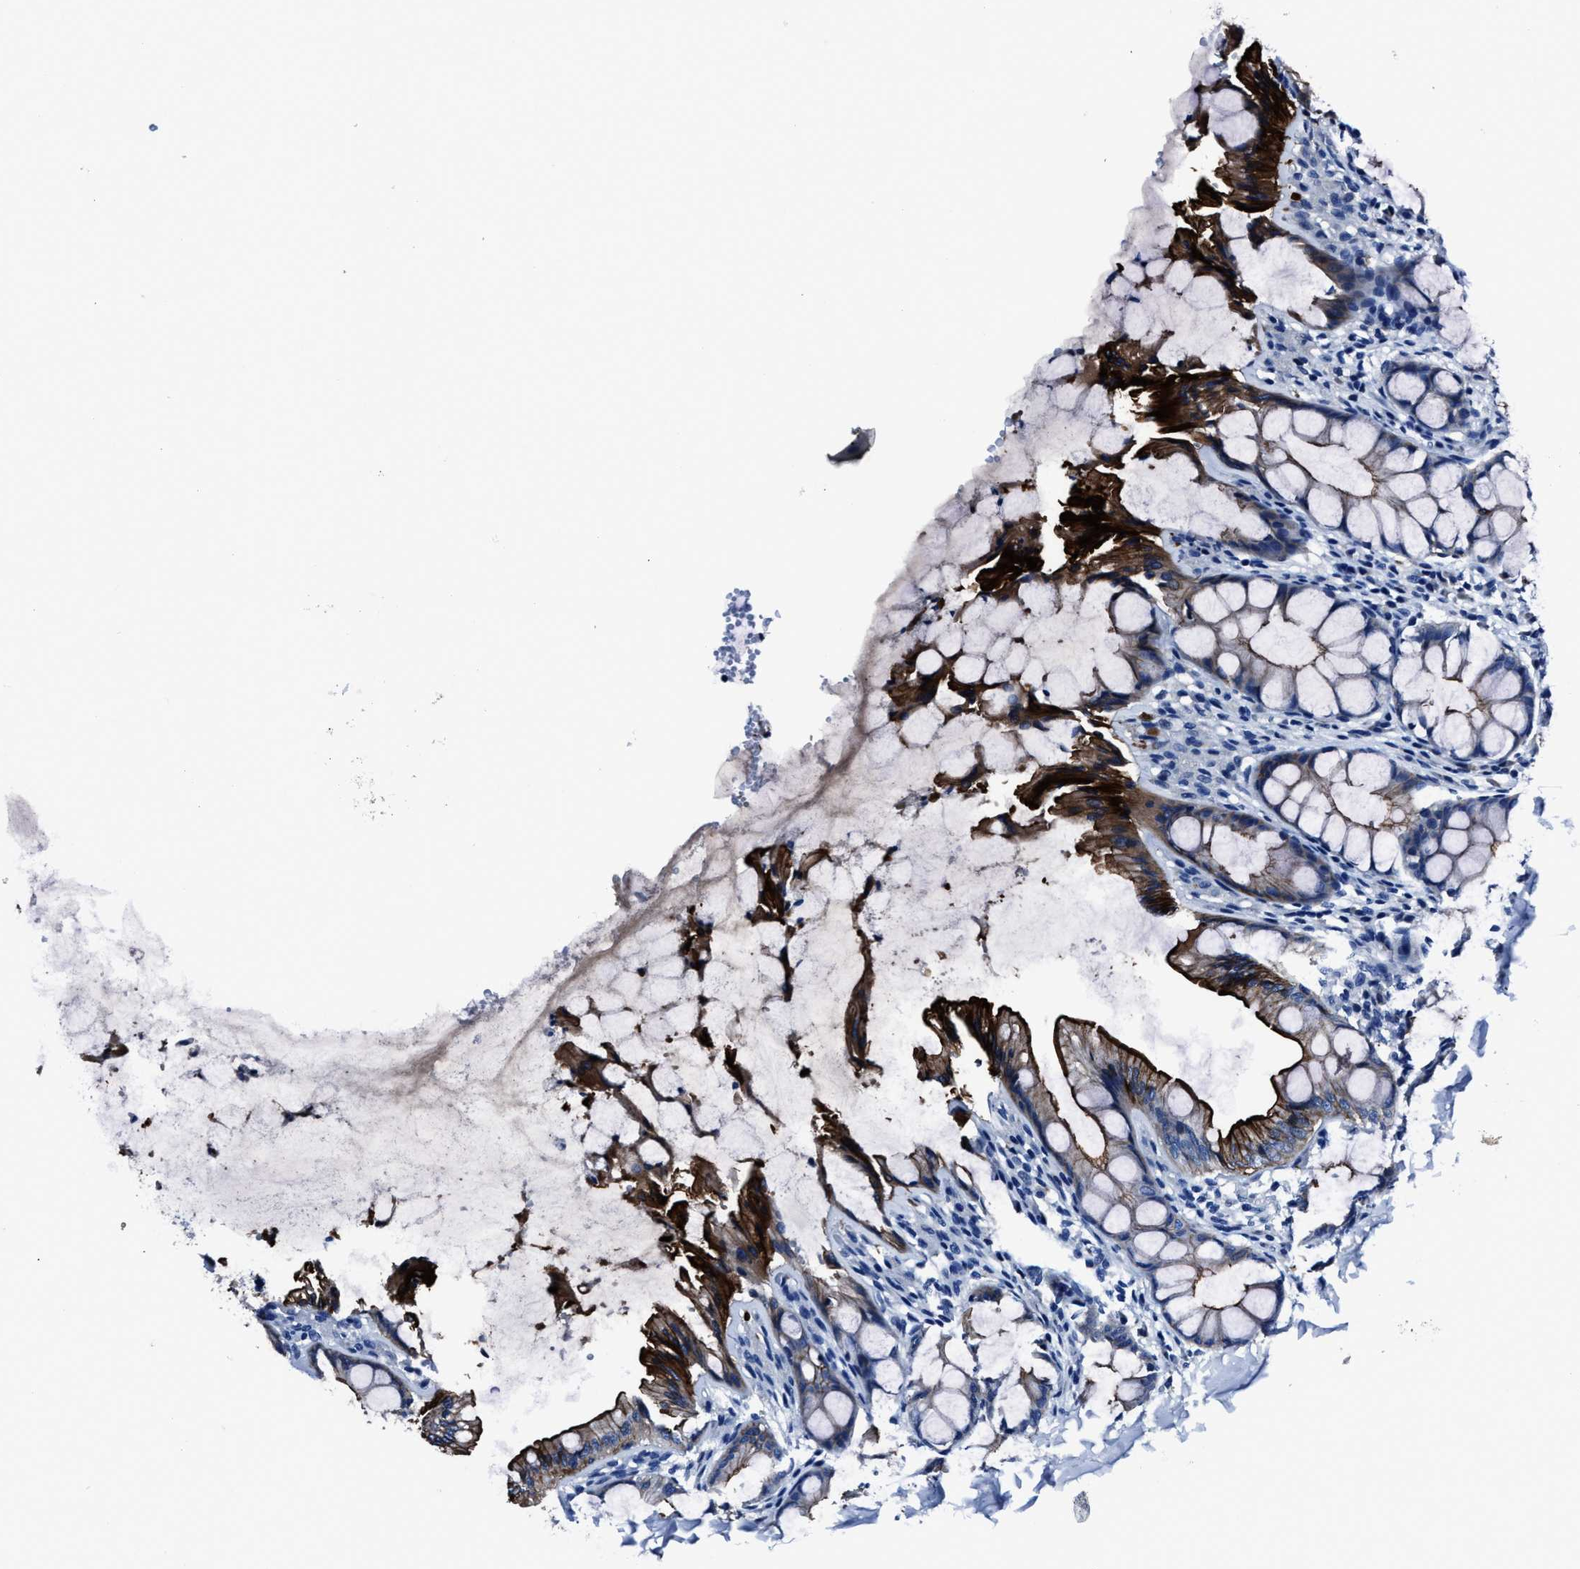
{"staining": {"intensity": "negative", "quantity": "none", "location": "none"}, "tissue": "colon", "cell_type": "Endothelial cells", "image_type": "normal", "snomed": [{"axis": "morphology", "description": "Normal tissue, NOS"}, {"axis": "topography", "description": "Colon"}], "caption": "Immunohistochemistry (IHC) histopathology image of normal colon: human colon stained with DAB shows no significant protein positivity in endothelial cells.", "gene": "LMO7", "patient": {"sex": "male", "age": 47}}